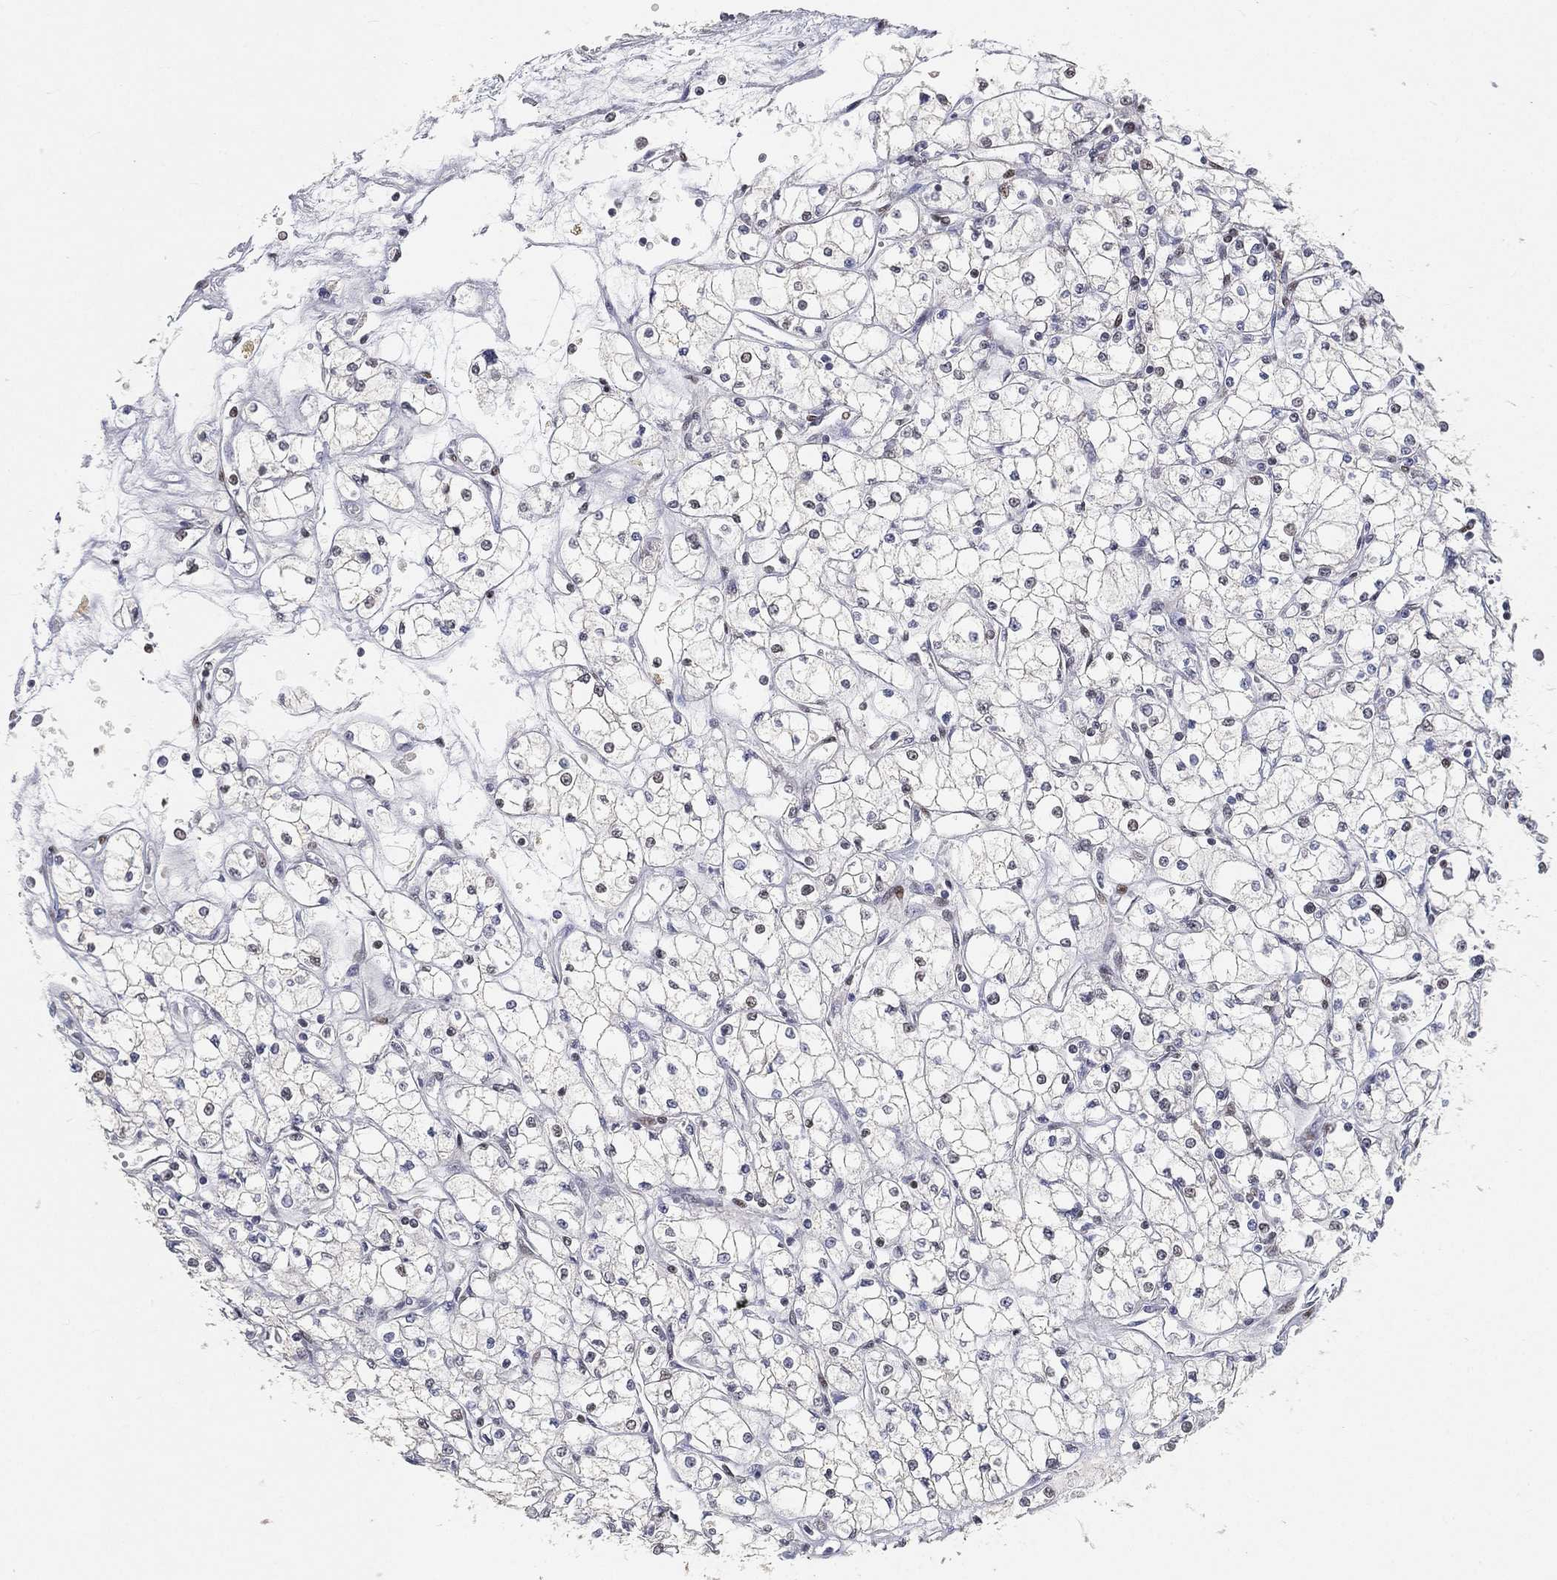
{"staining": {"intensity": "negative", "quantity": "none", "location": "none"}, "tissue": "renal cancer", "cell_type": "Tumor cells", "image_type": "cancer", "snomed": [{"axis": "morphology", "description": "Adenocarcinoma, NOS"}, {"axis": "topography", "description": "Kidney"}], "caption": "Immunohistochemical staining of human renal adenocarcinoma reveals no significant positivity in tumor cells.", "gene": "CRTC3", "patient": {"sex": "male", "age": 67}}